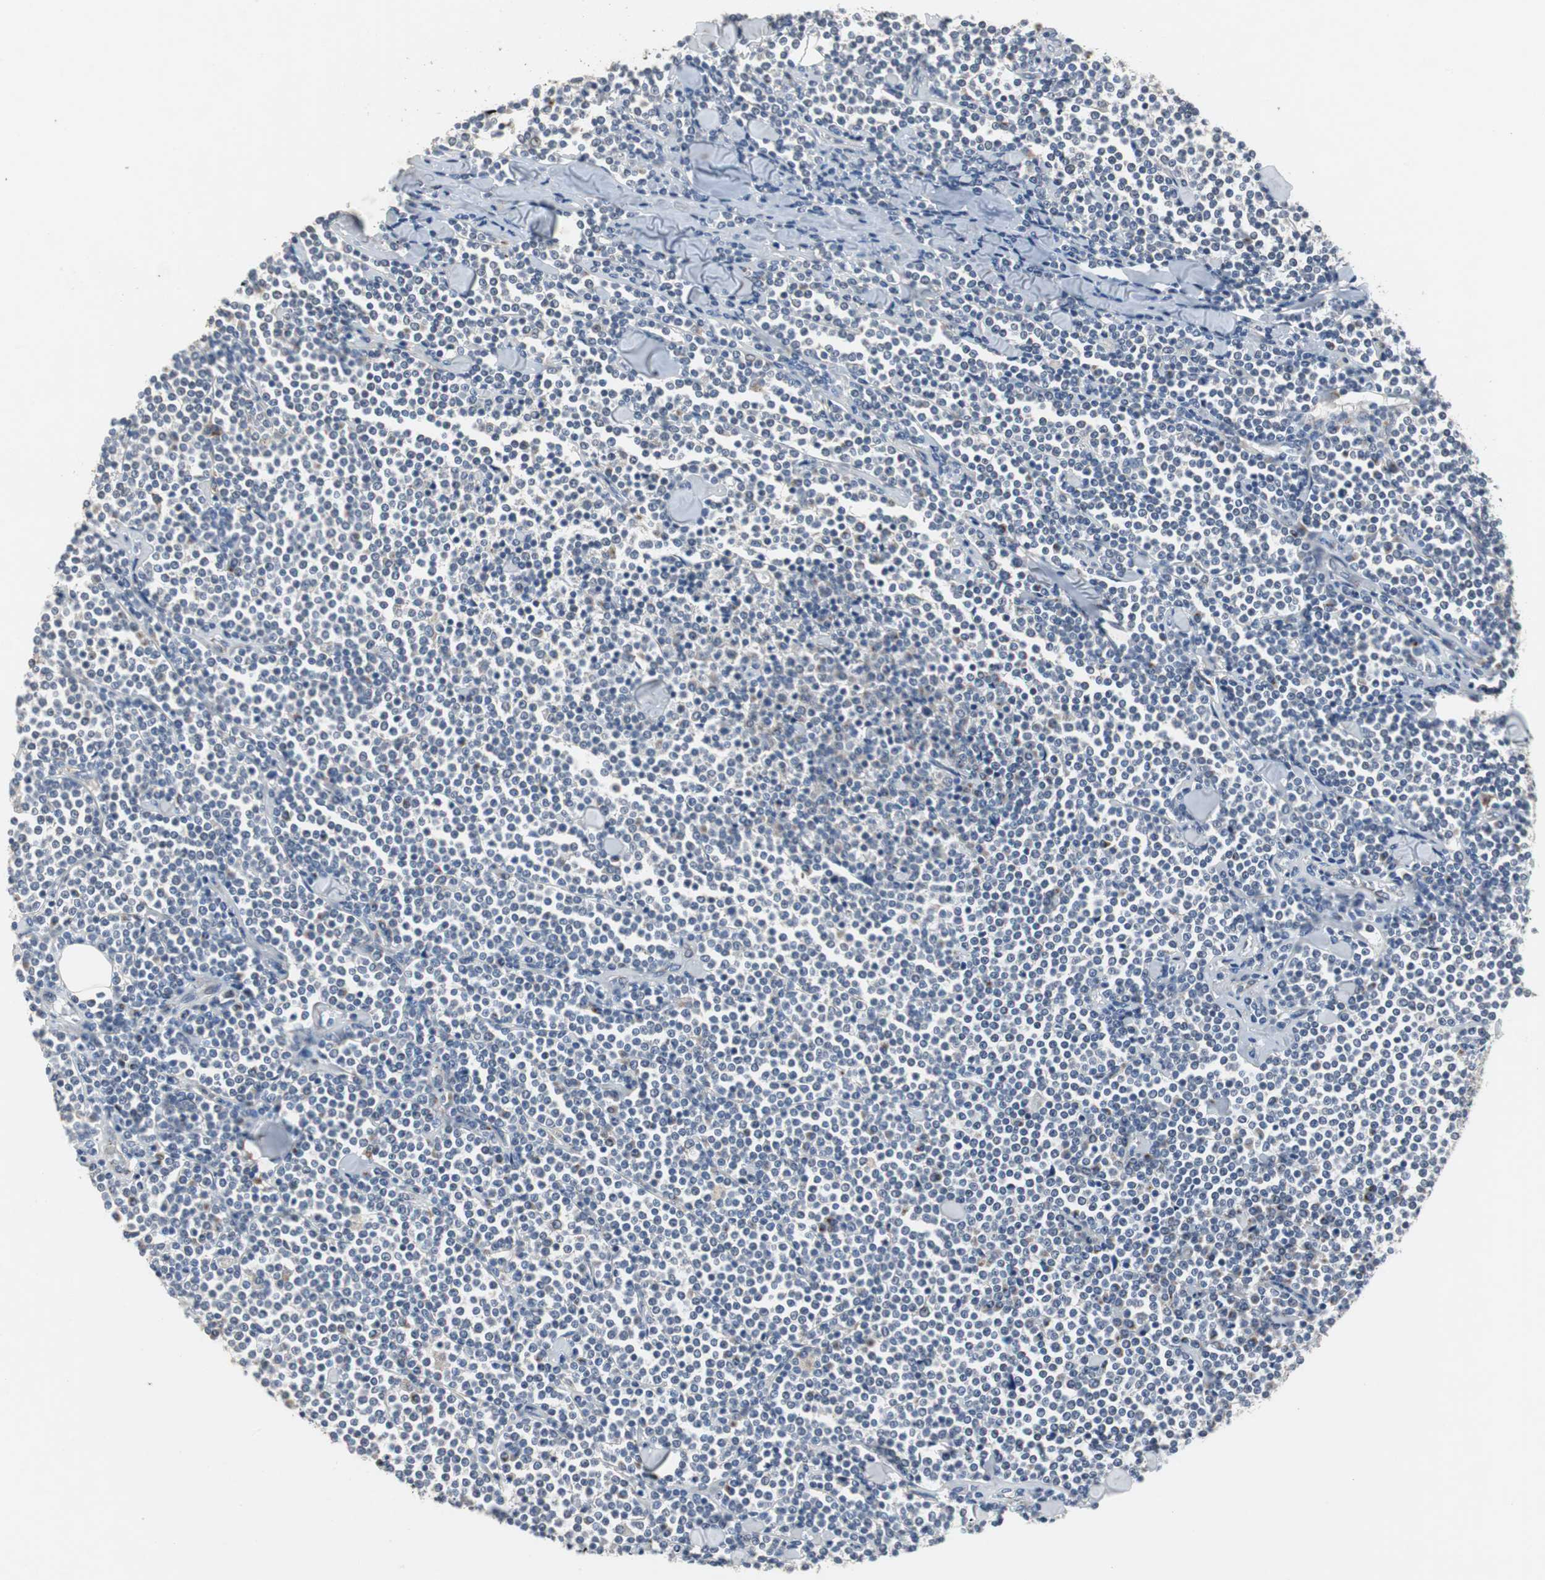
{"staining": {"intensity": "weak", "quantity": "<25%", "location": "cytoplasmic/membranous"}, "tissue": "lymphoma", "cell_type": "Tumor cells", "image_type": "cancer", "snomed": [{"axis": "morphology", "description": "Malignant lymphoma, non-Hodgkin's type, Low grade"}, {"axis": "topography", "description": "Soft tissue"}], "caption": "Immunohistochemistry (IHC) of low-grade malignant lymphoma, non-Hodgkin's type exhibits no expression in tumor cells. (DAB (3,3'-diaminobenzidine) IHC with hematoxylin counter stain).", "gene": "PCYT1B", "patient": {"sex": "male", "age": 92}}